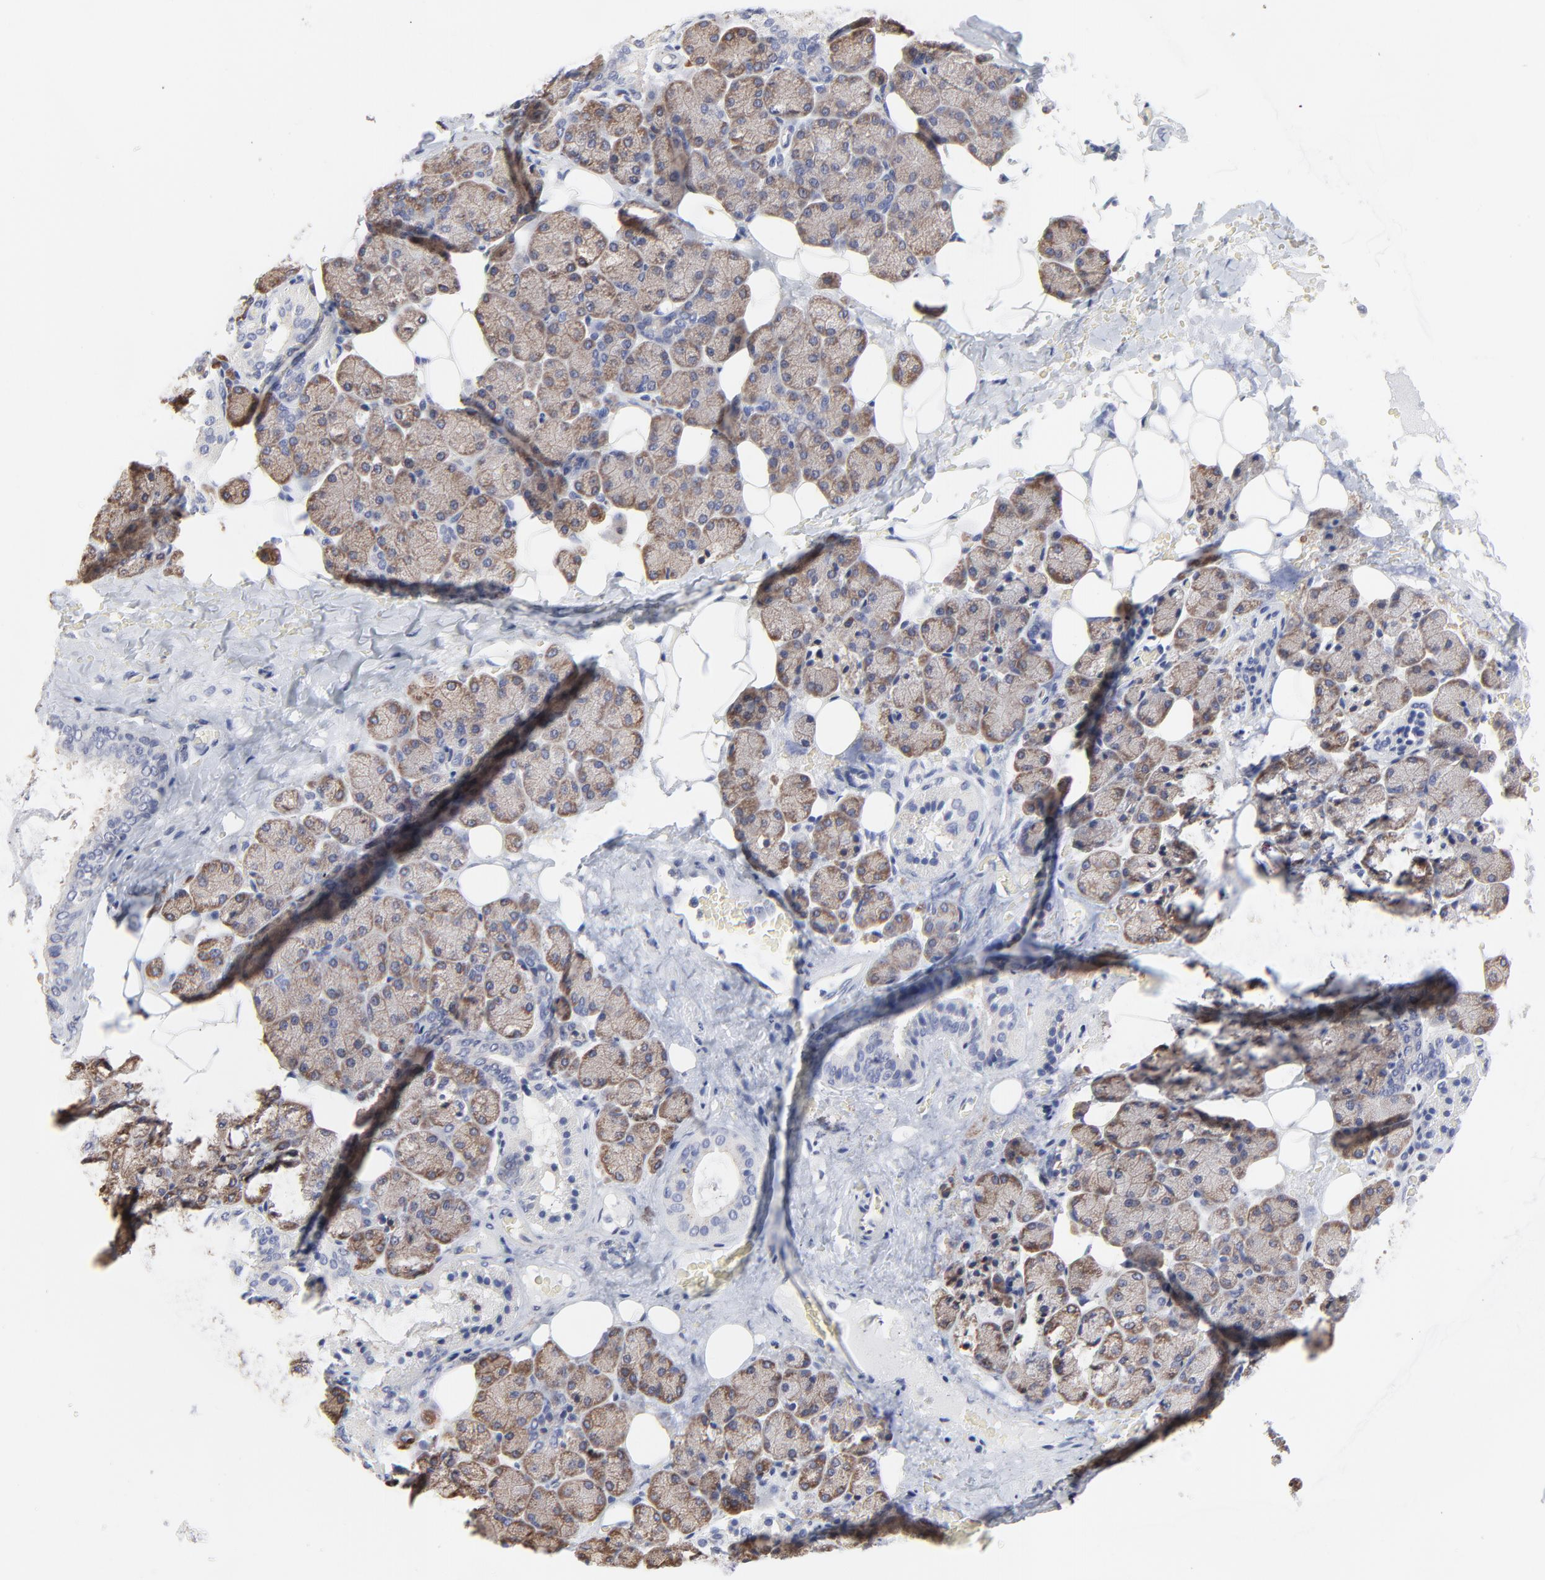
{"staining": {"intensity": "moderate", "quantity": "25%-75%", "location": "cytoplasmic/membranous"}, "tissue": "salivary gland", "cell_type": "Glandular cells", "image_type": "normal", "snomed": [{"axis": "morphology", "description": "Normal tissue, NOS"}, {"axis": "topography", "description": "Lymph node"}, {"axis": "topography", "description": "Salivary gland"}], "caption": "A brown stain highlights moderate cytoplasmic/membranous staining of a protein in glandular cells of benign human salivary gland. (Stains: DAB (3,3'-diaminobenzidine) in brown, nuclei in blue, Microscopy: brightfield microscopy at high magnification).", "gene": "TRIM22", "patient": {"sex": "male", "age": 8}}